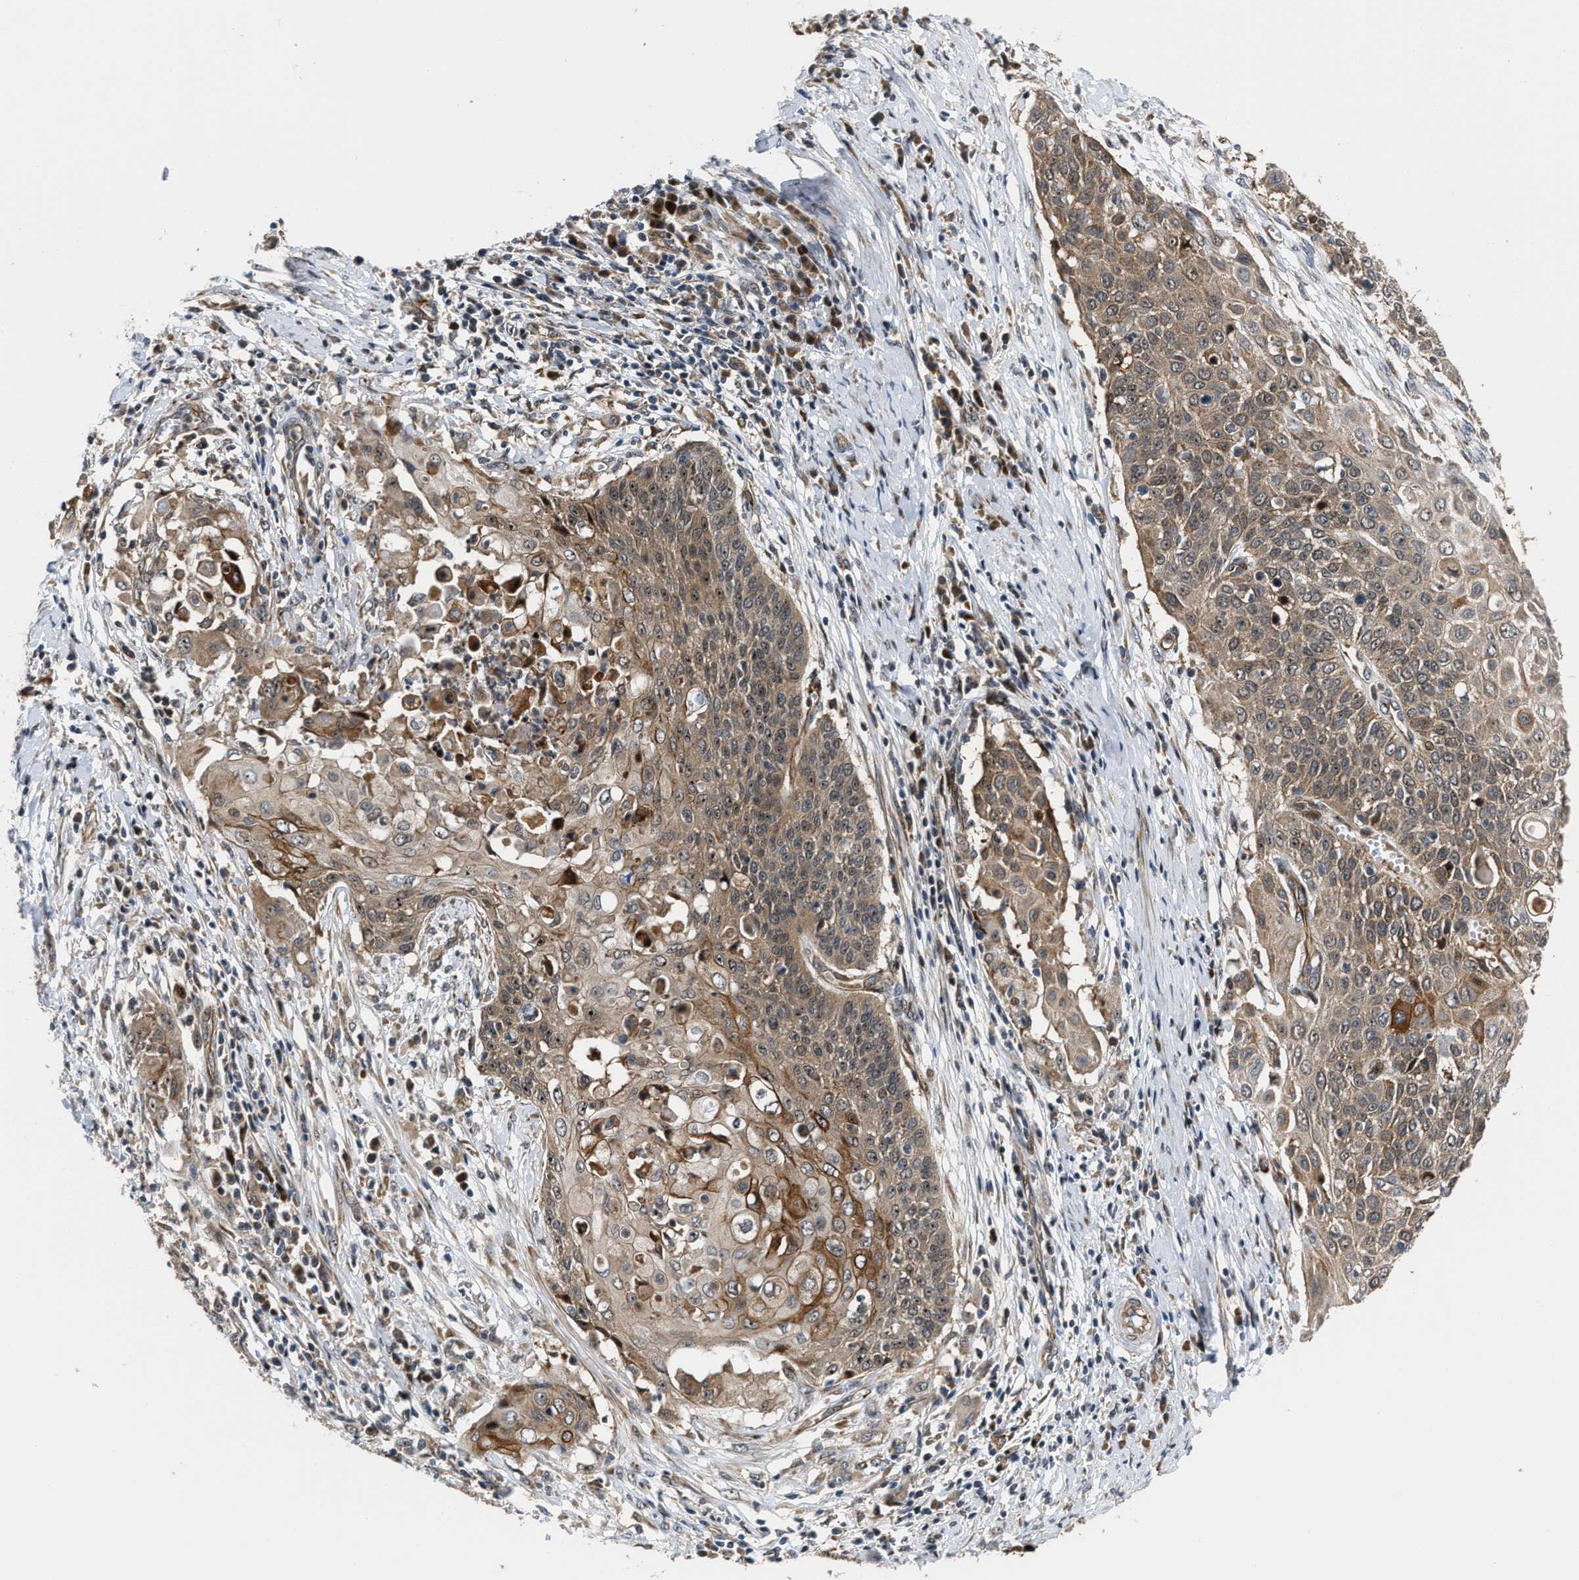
{"staining": {"intensity": "moderate", "quantity": ">75%", "location": "cytoplasmic/membranous"}, "tissue": "cervical cancer", "cell_type": "Tumor cells", "image_type": "cancer", "snomed": [{"axis": "morphology", "description": "Squamous cell carcinoma, NOS"}, {"axis": "topography", "description": "Cervix"}], "caption": "An image of human cervical cancer (squamous cell carcinoma) stained for a protein demonstrates moderate cytoplasmic/membranous brown staining in tumor cells.", "gene": "ALDH3A2", "patient": {"sex": "female", "age": 39}}